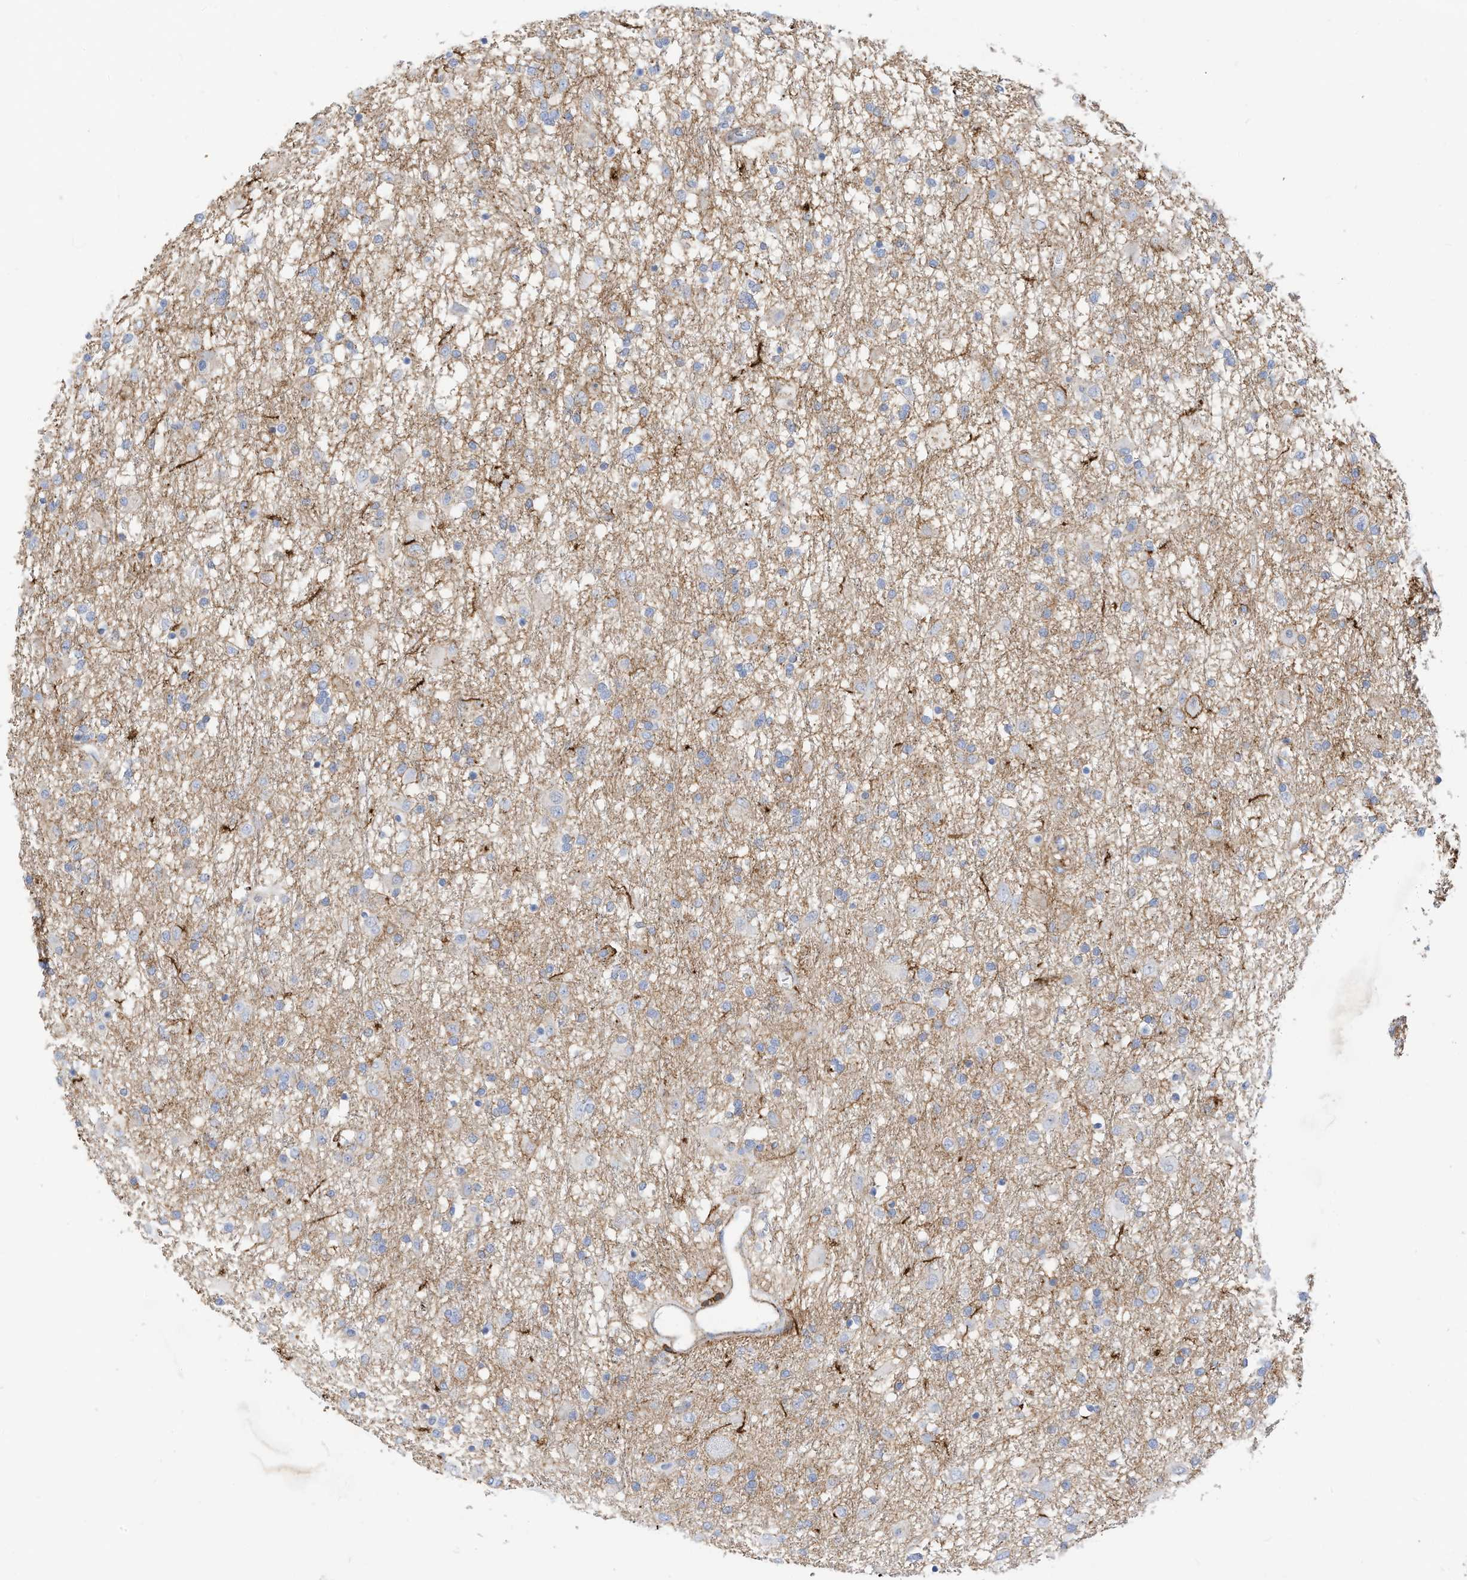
{"staining": {"intensity": "negative", "quantity": "none", "location": "none"}, "tissue": "glioma", "cell_type": "Tumor cells", "image_type": "cancer", "snomed": [{"axis": "morphology", "description": "Glioma, malignant, Low grade"}, {"axis": "topography", "description": "Brain"}], "caption": "This is a image of IHC staining of low-grade glioma (malignant), which shows no expression in tumor cells.", "gene": "TXNDC9", "patient": {"sex": "male", "age": 65}}